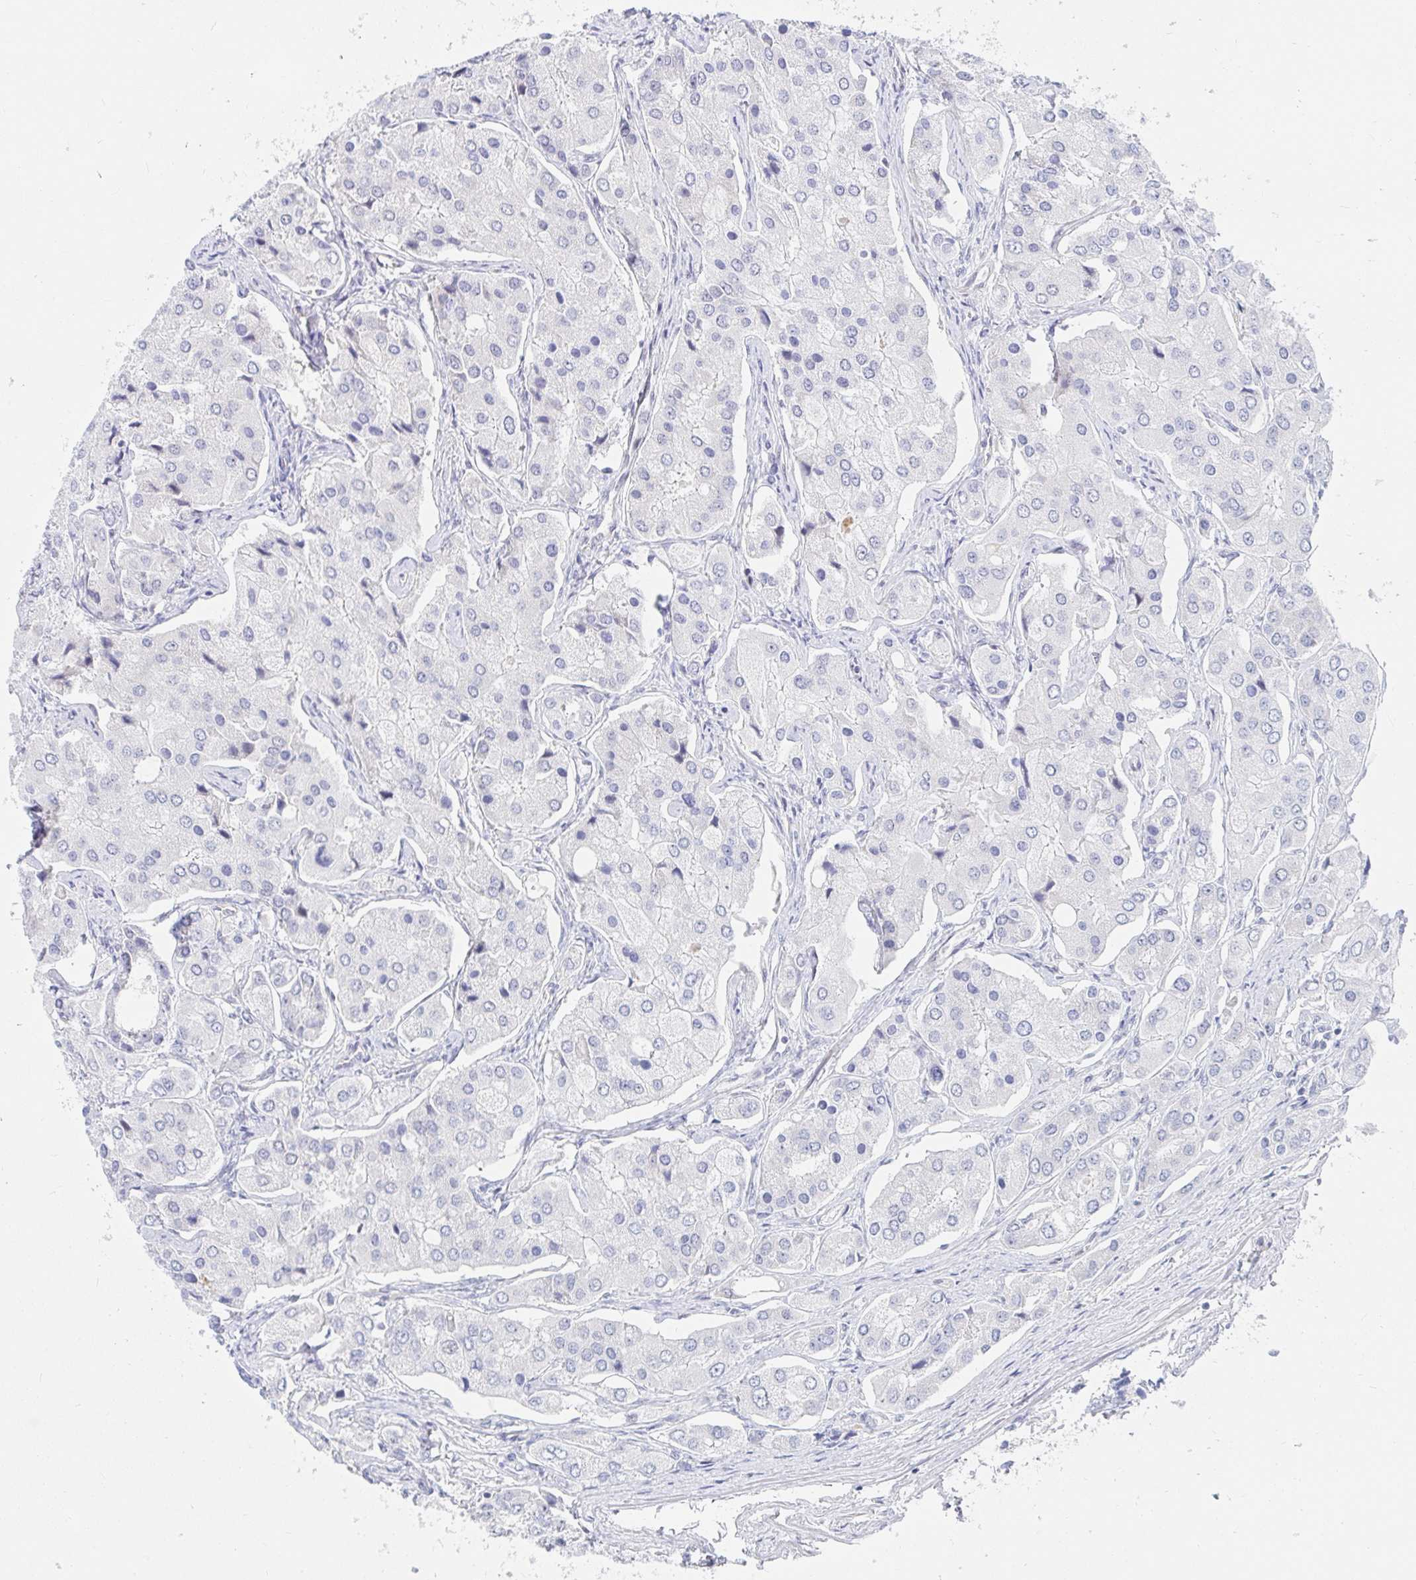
{"staining": {"intensity": "negative", "quantity": "none", "location": "none"}, "tissue": "prostate cancer", "cell_type": "Tumor cells", "image_type": "cancer", "snomed": [{"axis": "morphology", "description": "Adenocarcinoma, Low grade"}, {"axis": "topography", "description": "Prostate"}], "caption": "The immunohistochemistry image has no significant staining in tumor cells of prostate cancer (low-grade adenocarcinoma) tissue.", "gene": "COL28A1", "patient": {"sex": "male", "age": 69}}